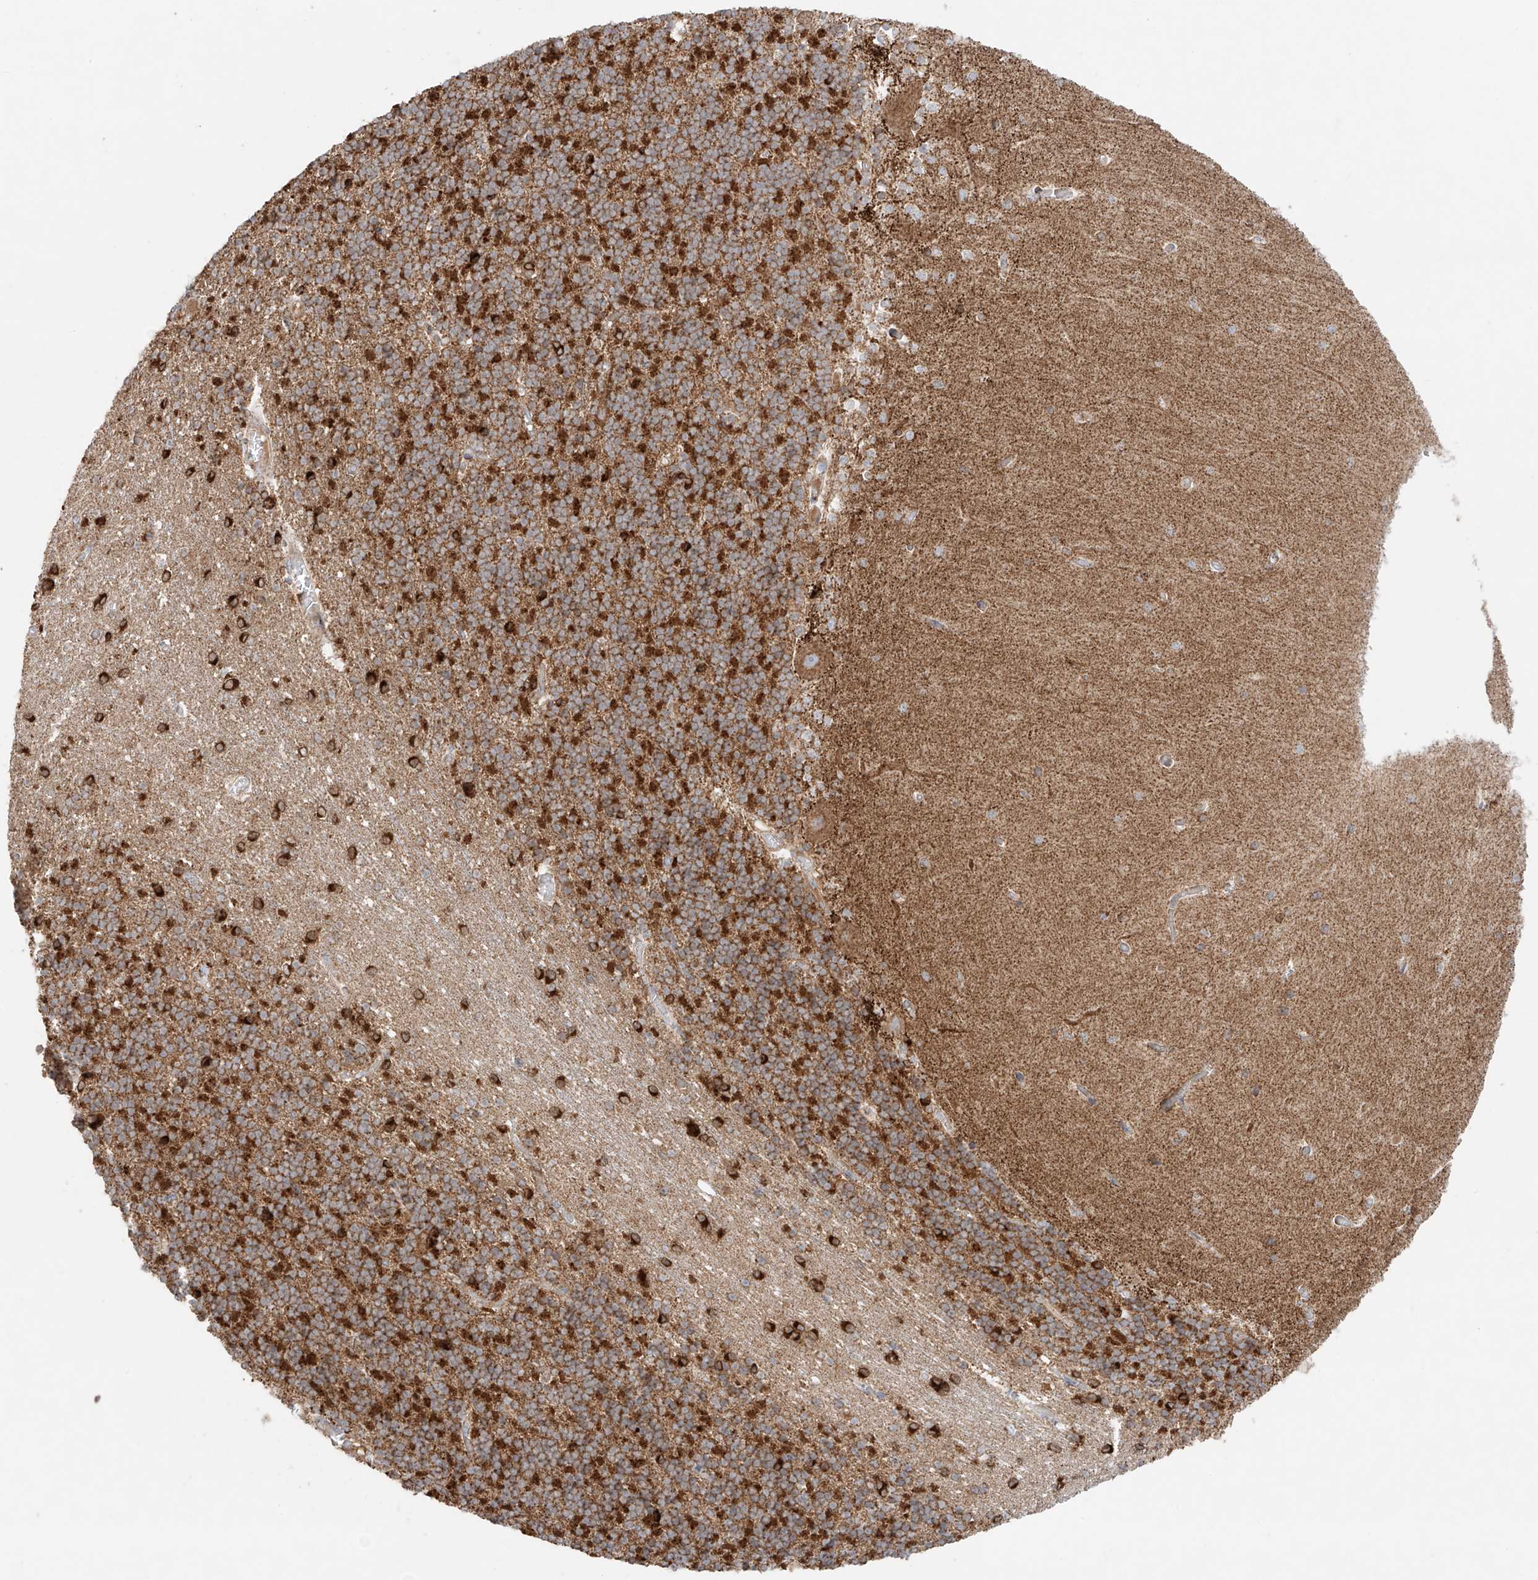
{"staining": {"intensity": "moderate", "quantity": ">75%", "location": "cytoplasmic/membranous"}, "tissue": "cerebellum", "cell_type": "Cells in granular layer", "image_type": "normal", "snomed": [{"axis": "morphology", "description": "Normal tissue, NOS"}, {"axis": "topography", "description": "Cerebellum"}], "caption": "DAB (3,3'-diaminobenzidine) immunohistochemical staining of unremarkable cerebellum displays moderate cytoplasmic/membranous protein staining in approximately >75% of cells in granular layer.", "gene": "COLGALT2", "patient": {"sex": "male", "age": 37}}